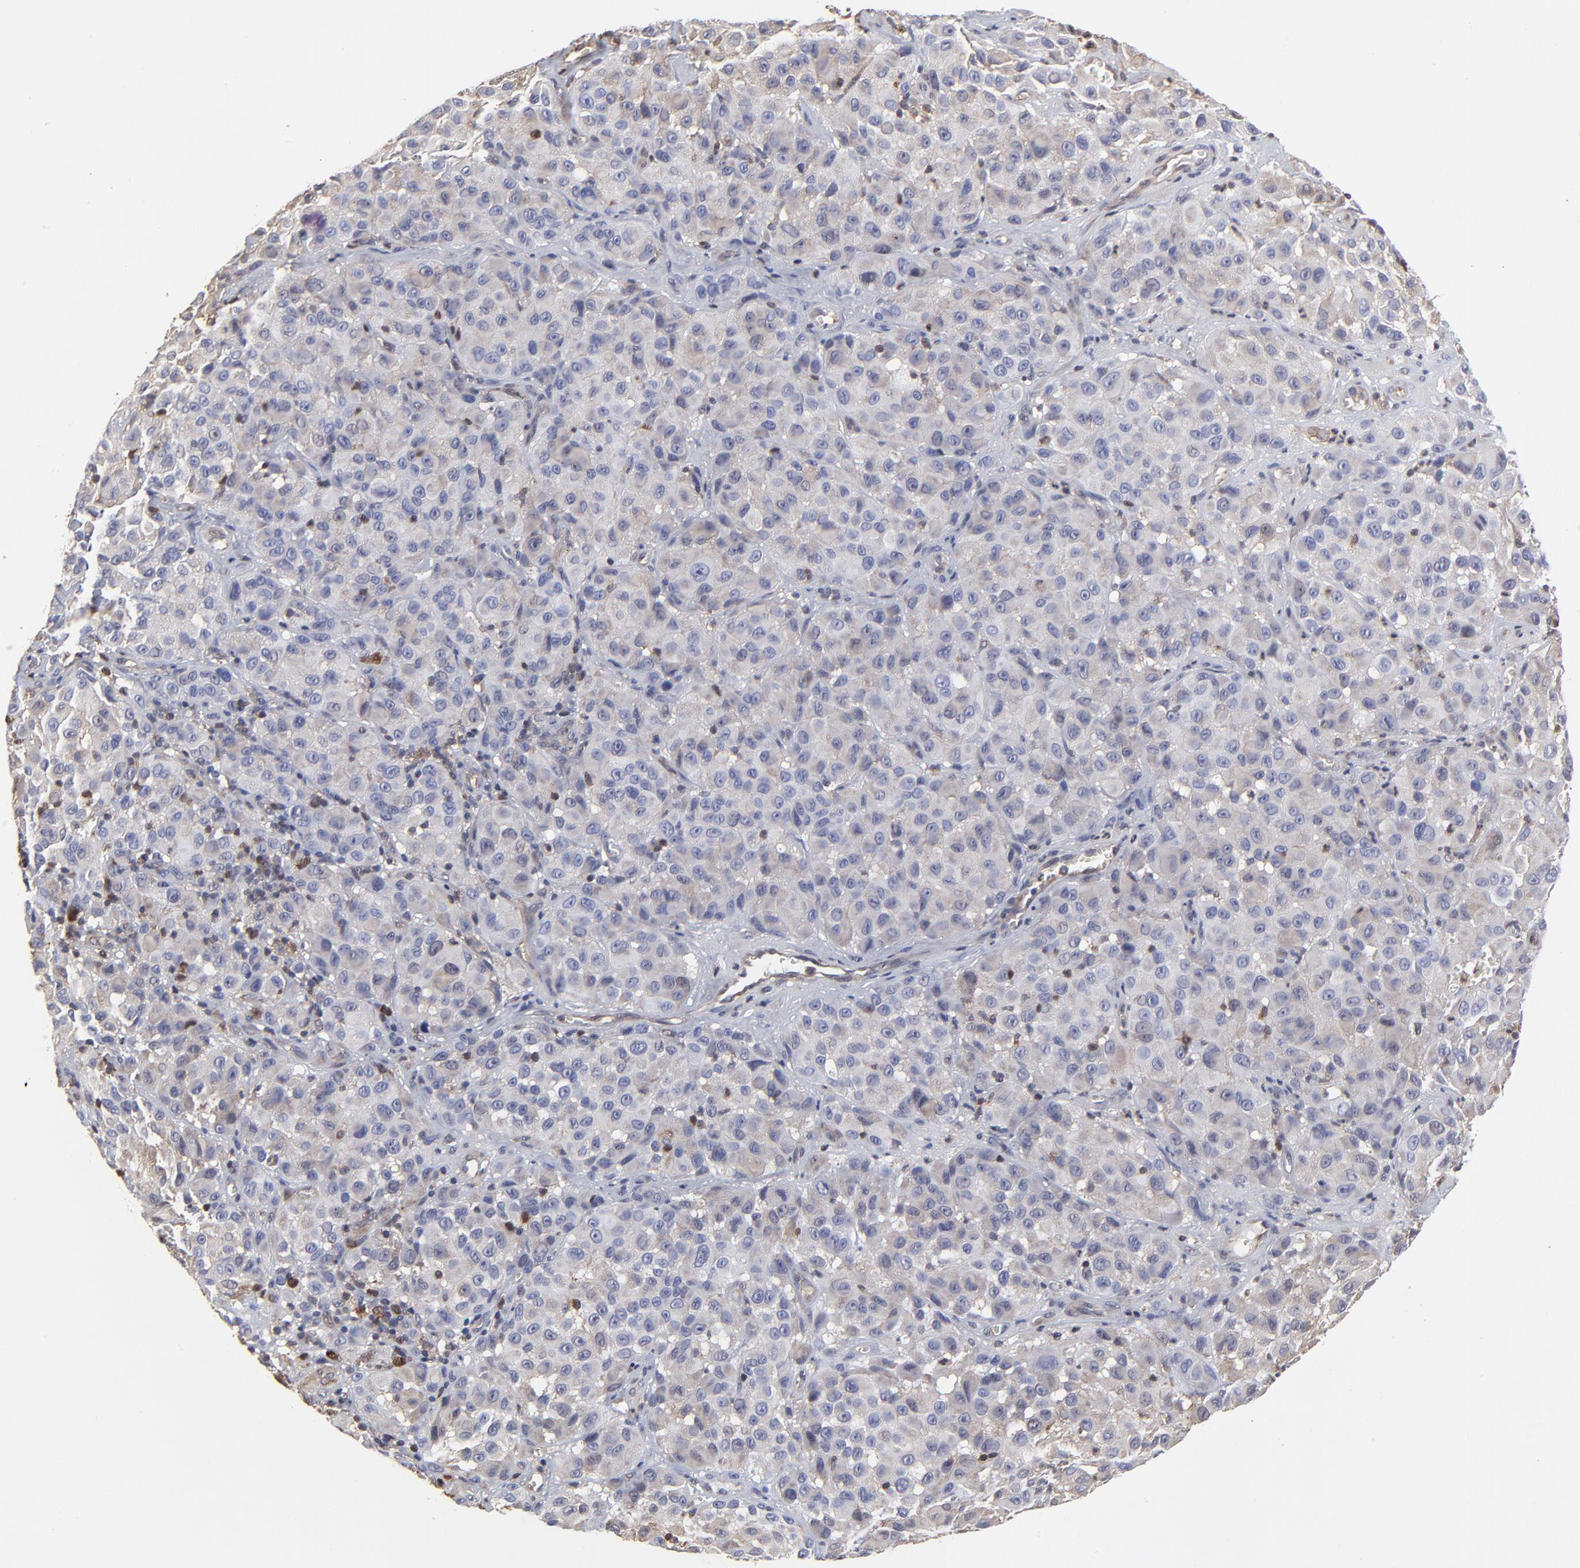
{"staining": {"intensity": "negative", "quantity": "none", "location": "none"}, "tissue": "melanoma", "cell_type": "Tumor cells", "image_type": "cancer", "snomed": [{"axis": "morphology", "description": "Malignant melanoma, NOS"}, {"axis": "topography", "description": "Skin"}], "caption": "Tumor cells are negative for brown protein staining in melanoma.", "gene": "CASP3", "patient": {"sex": "female", "age": 21}}